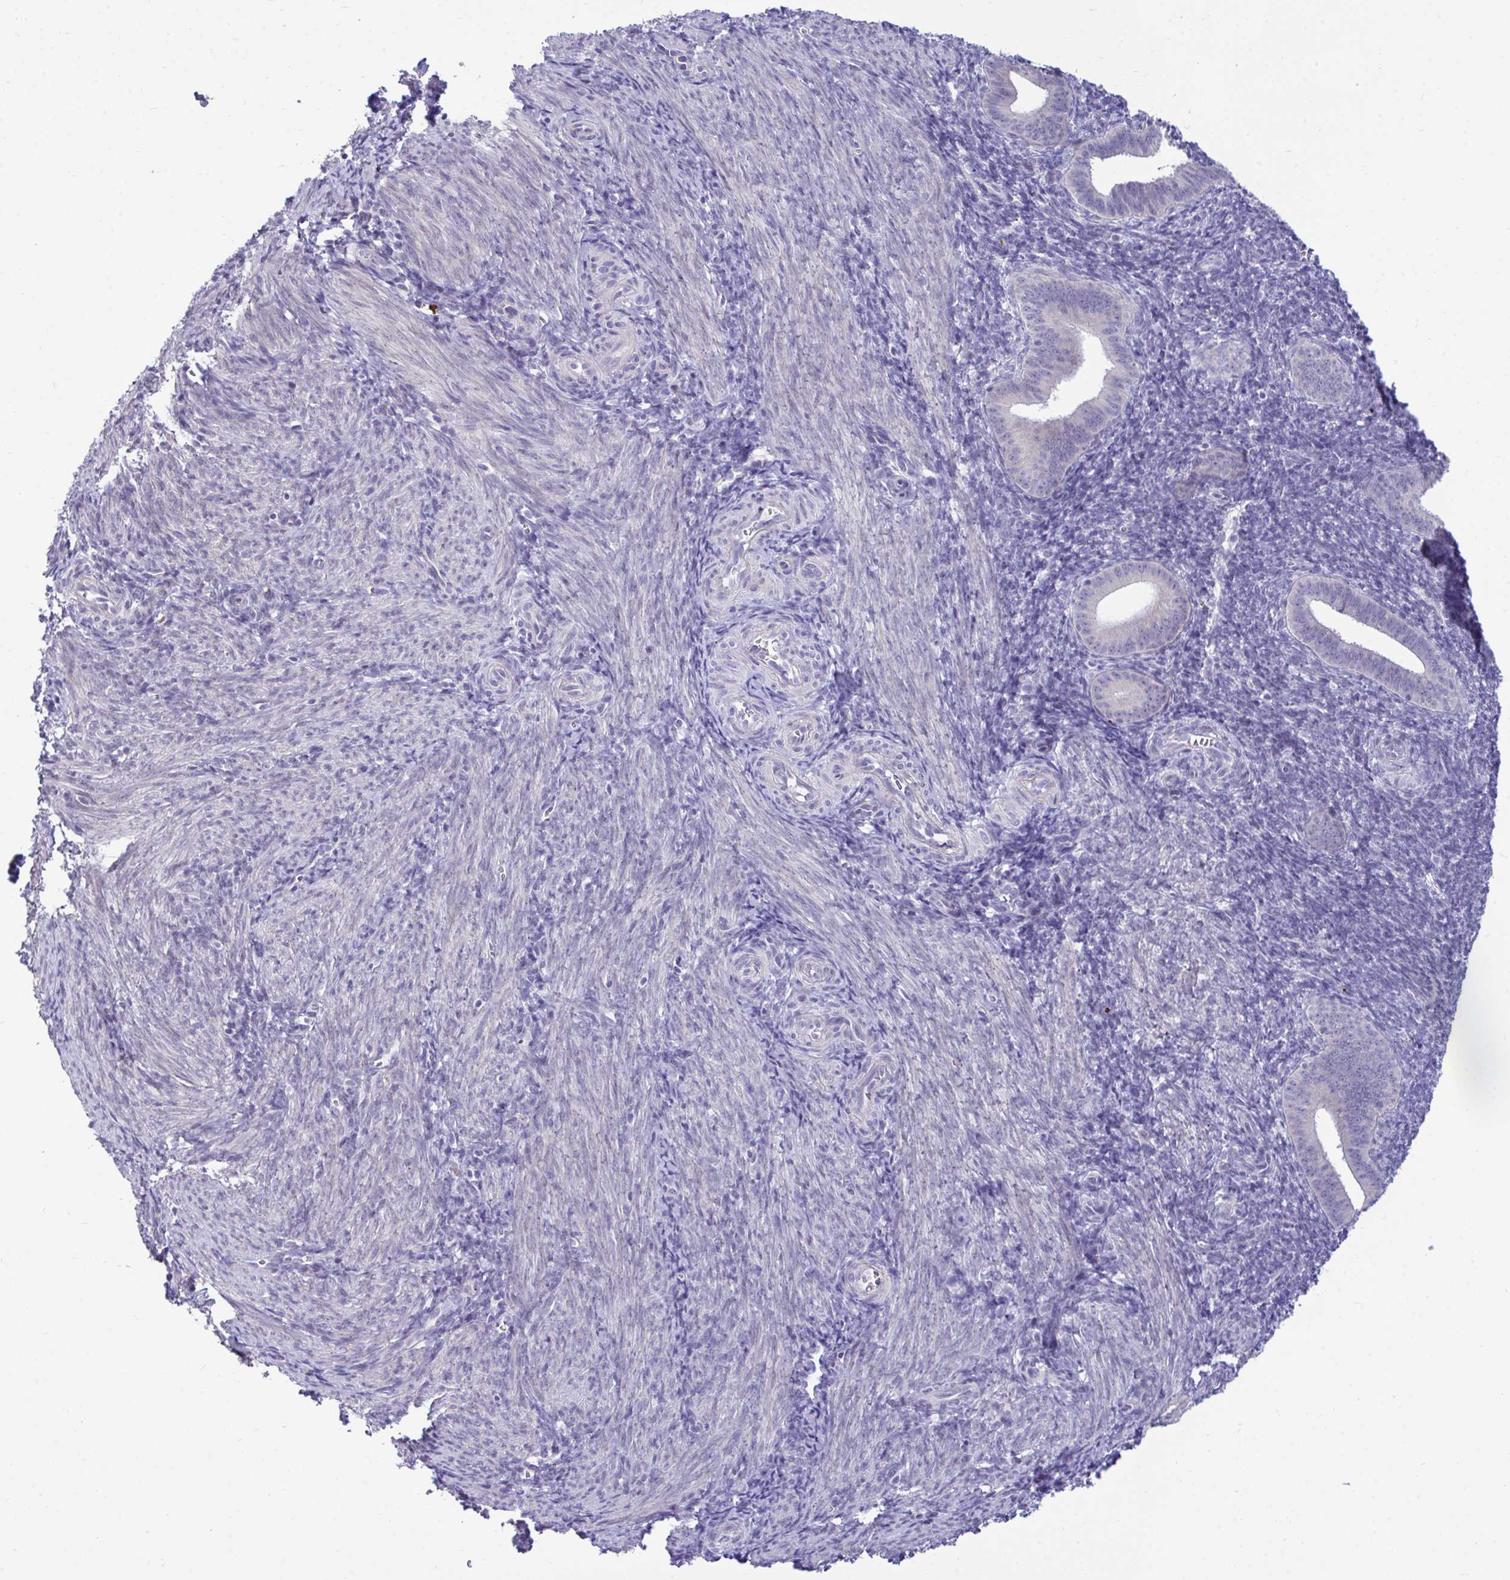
{"staining": {"intensity": "negative", "quantity": "none", "location": "none"}, "tissue": "endometrium", "cell_type": "Cells in endometrial stroma", "image_type": "normal", "snomed": [{"axis": "morphology", "description": "Normal tissue, NOS"}, {"axis": "topography", "description": "Endometrium"}], "caption": "IHC micrograph of normal endometrium stained for a protein (brown), which demonstrates no positivity in cells in endometrial stroma. (DAB IHC with hematoxylin counter stain).", "gene": "PIGK", "patient": {"sex": "female", "age": 25}}